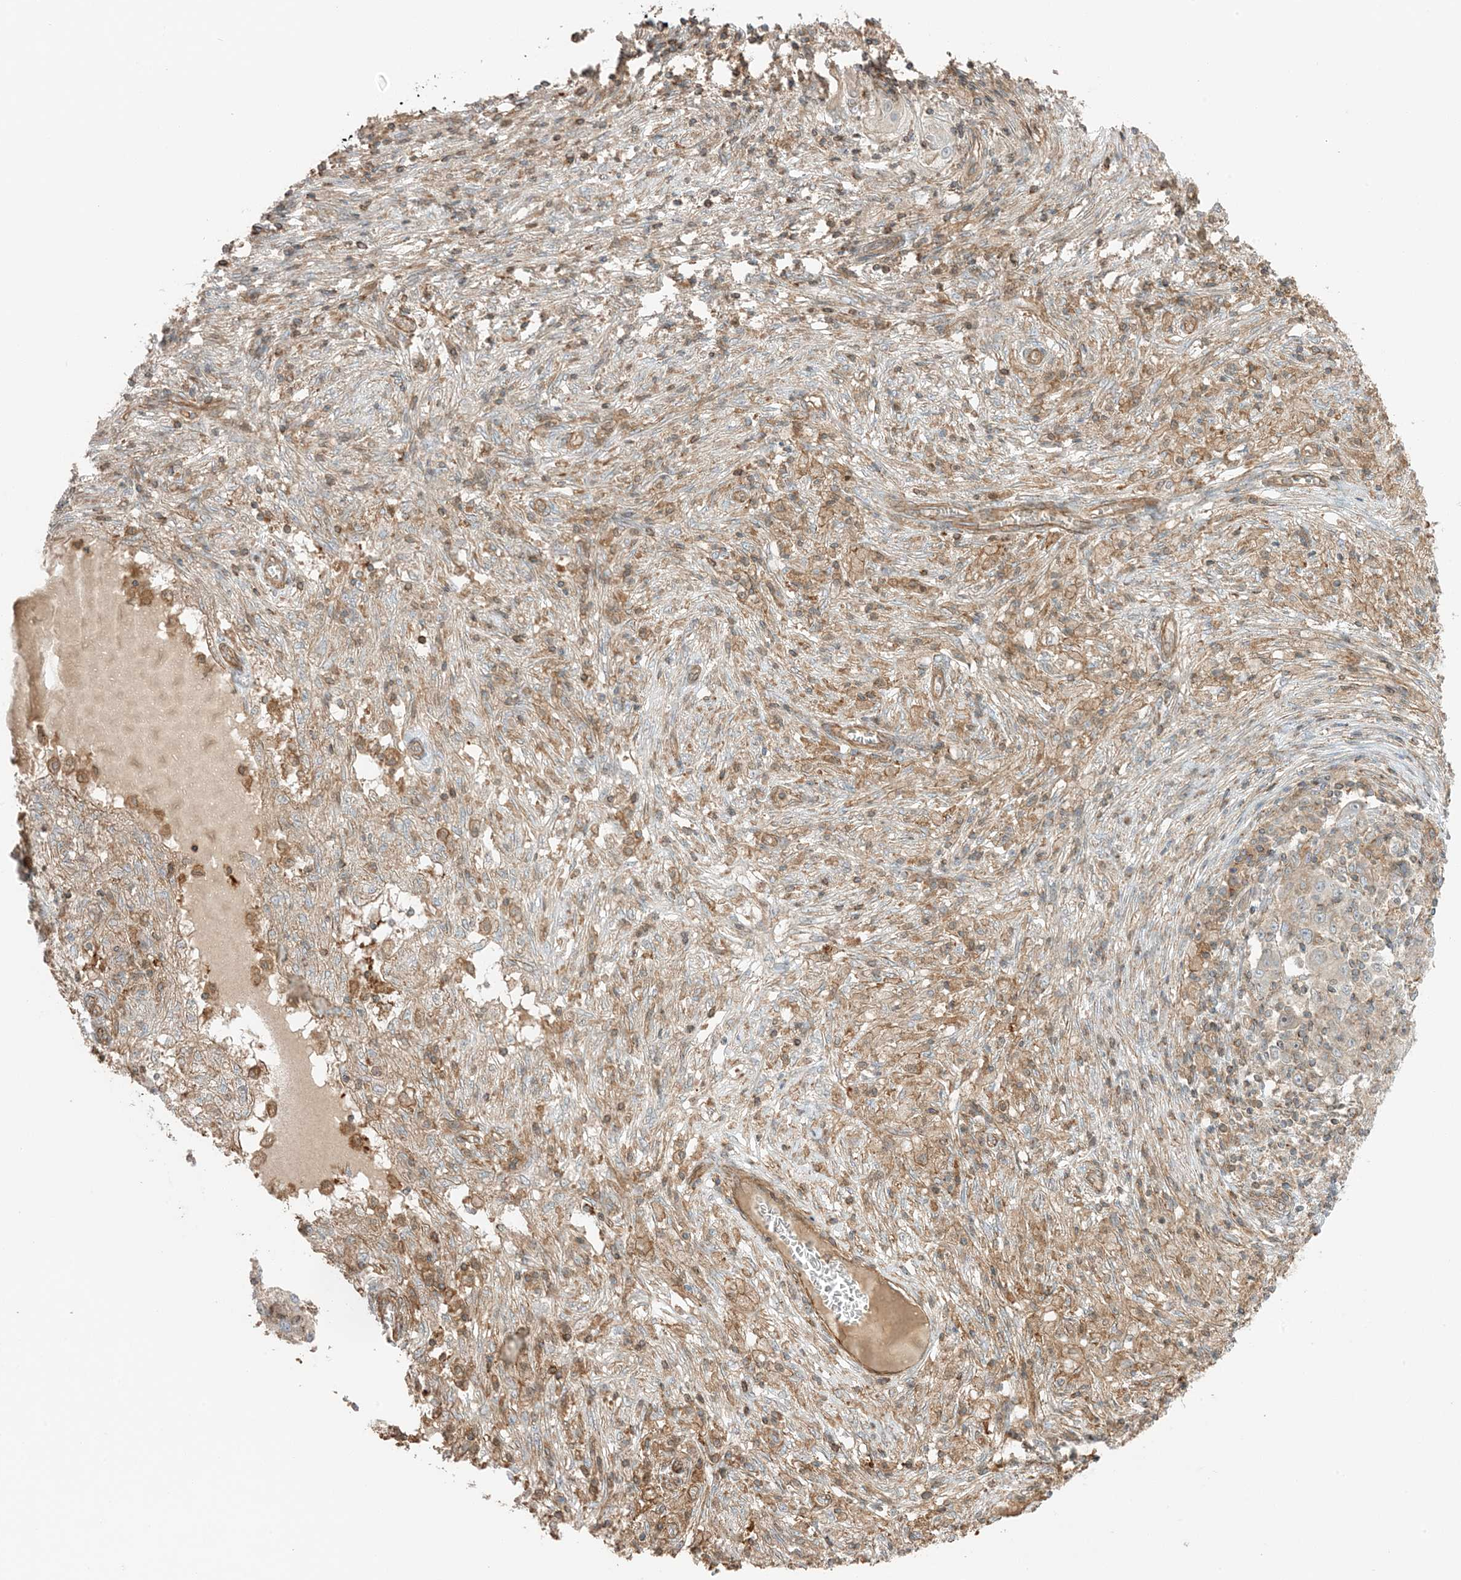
{"staining": {"intensity": "moderate", "quantity": "<25%", "location": "cytoplasmic/membranous"}, "tissue": "ovarian cancer", "cell_type": "Tumor cells", "image_type": "cancer", "snomed": [{"axis": "morphology", "description": "Carcinoma, endometroid"}, {"axis": "topography", "description": "Ovary"}], "caption": "Ovarian endometroid carcinoma tissue shows moderate cytoplasmic/membranous expression in approximately <25% of tumor cells, visualized by immunohistochemistry.", "gene": "SLC25A12", "patient": {"sex": "female", "age": 42}}